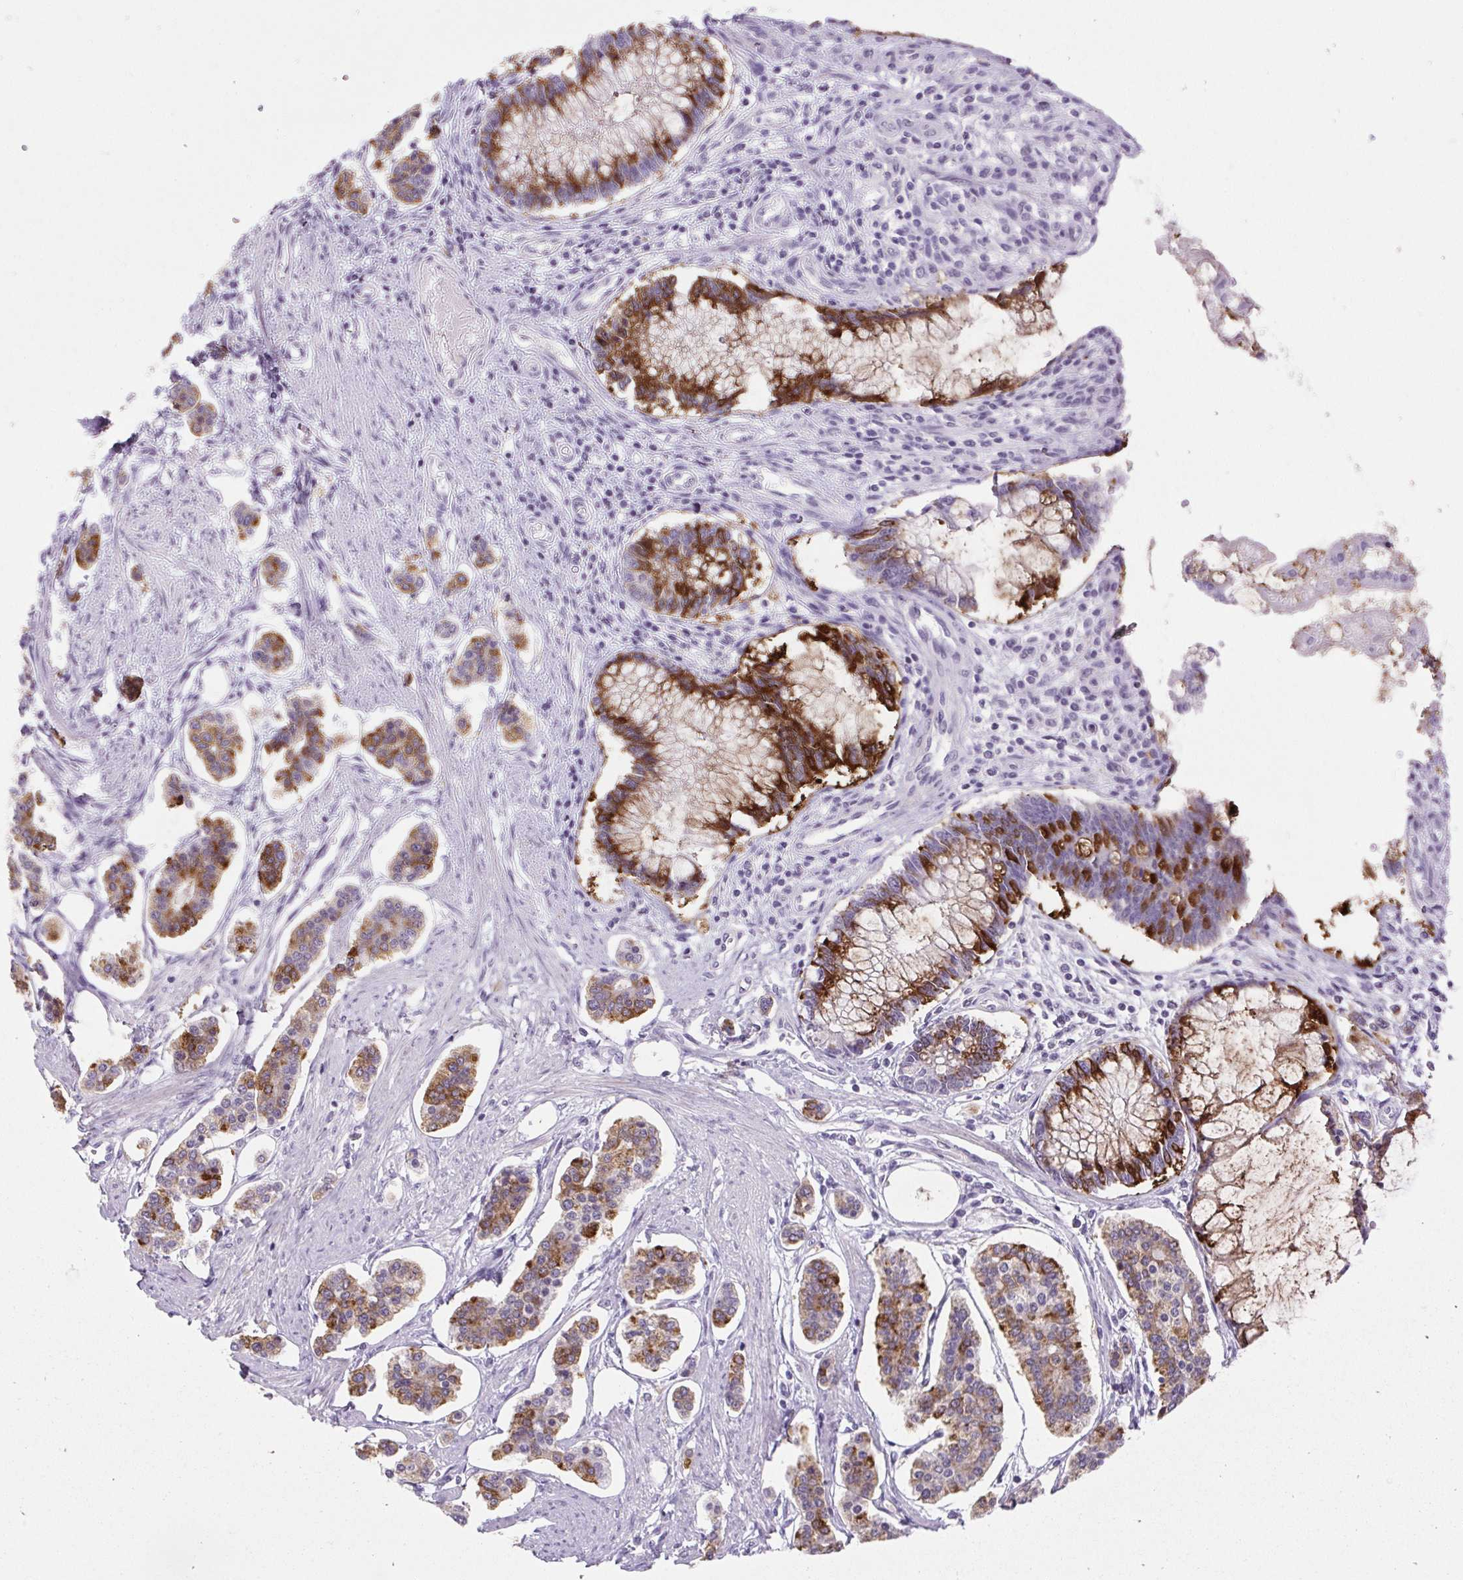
{"staining": {"intensity": "moderate", "quantity": ">75%", "location": "cytoplasmic/membranous"}, "tissue": "carcinoid", "cell_type": "Tumor cells", "image_type": "cancer", "snomed": [{"axis": "morphology", "description": "Carcinoid, malignant, NOS"}, {"axis": "topography", "description": "Small intestine"}], "caption": "Moderate cytoplasmic/membranous expression for a protein is present in about >75% of tumor cells of carcinoid (malignant) using immunohistochemistry (IHC).", "gene": "BCAS1", "patient": {"sex": "female", "age": 65}}